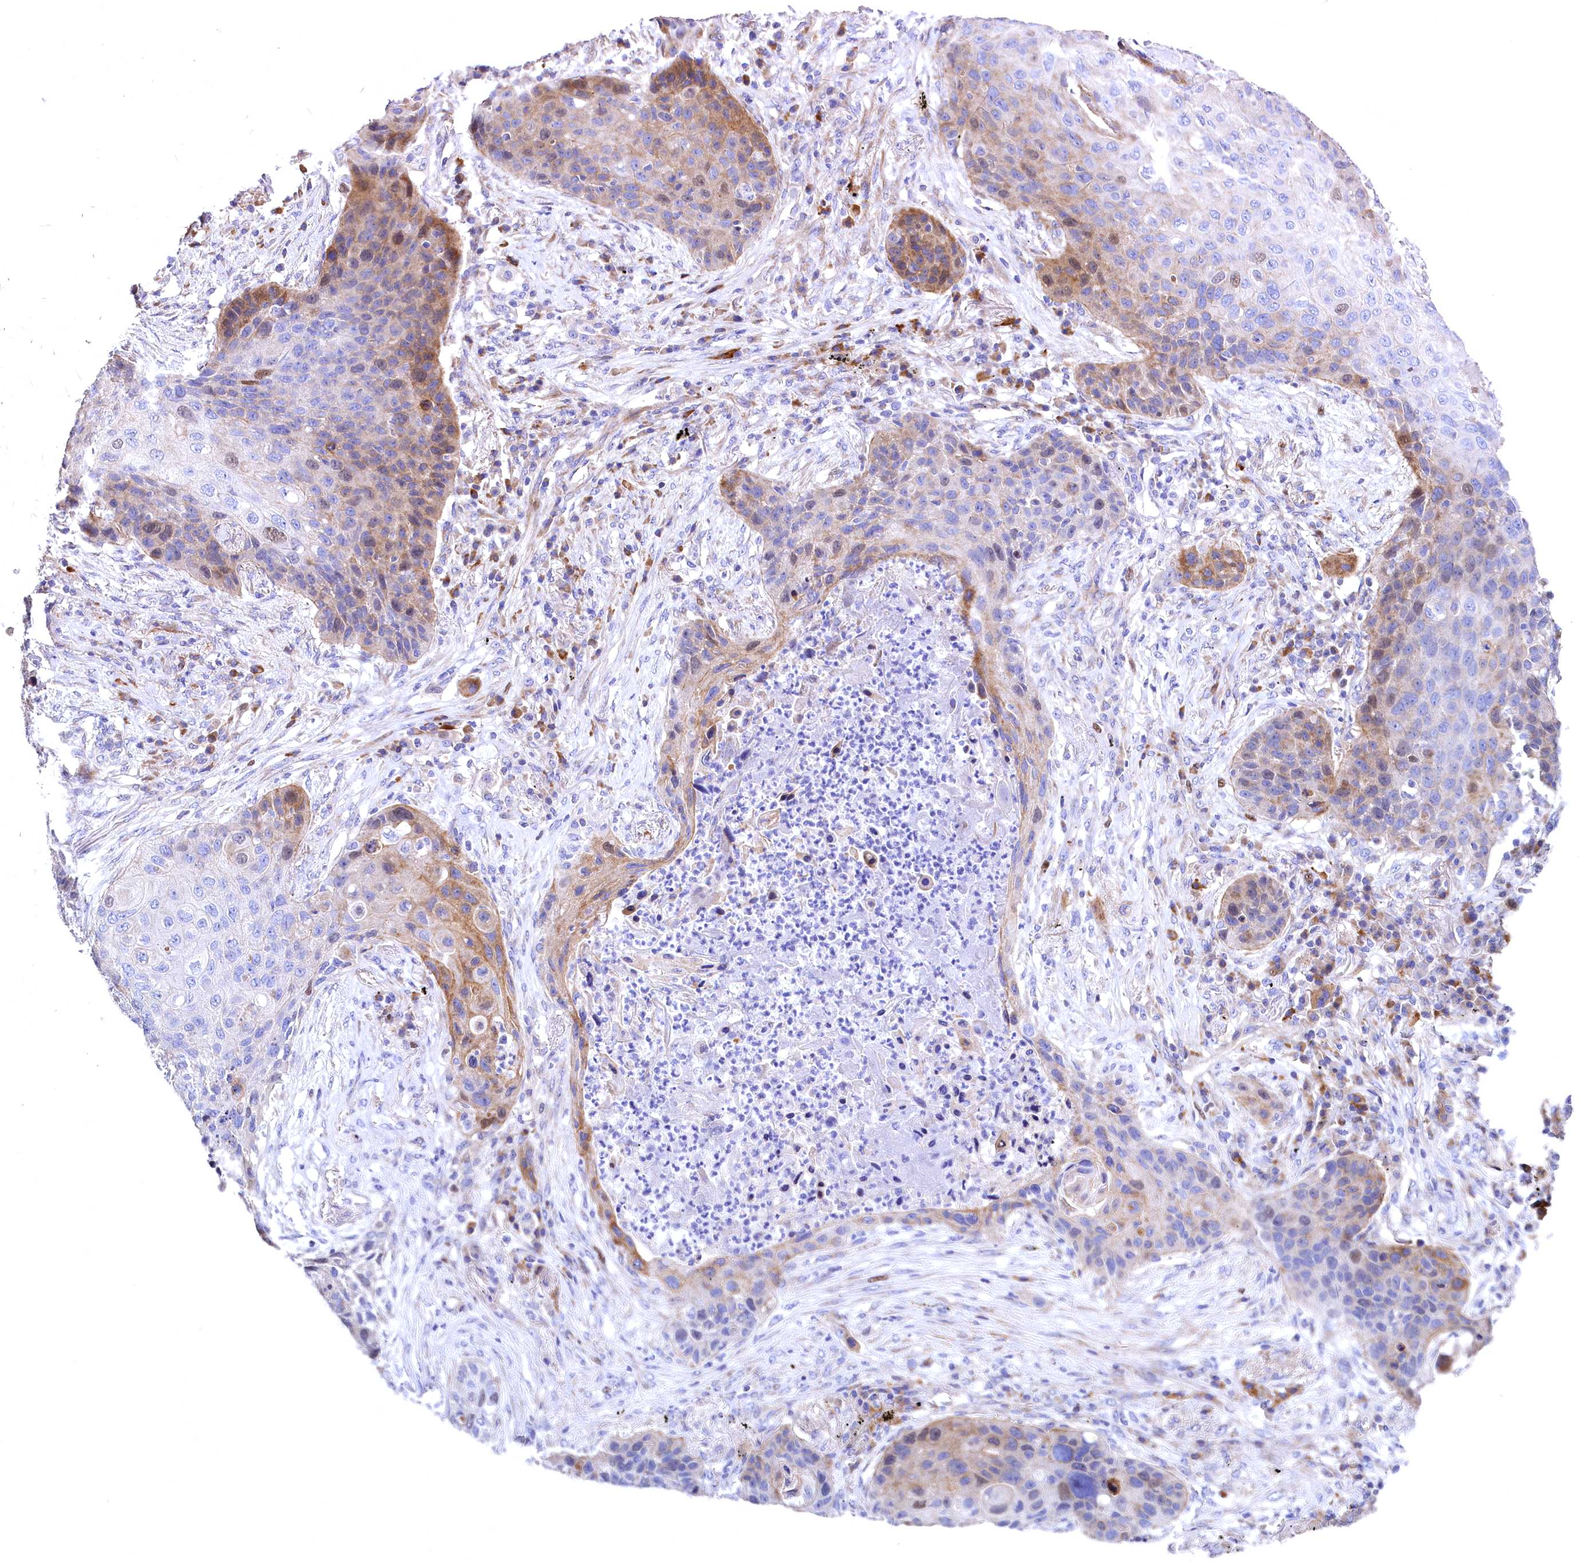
{"staining": {"intensity": "moderate", "quantity": "25%-75%", "location": "cytoplasmic/membranous"}, "tissue": "lung cancer", "cell_type": "Tumor cells", "image_type": "cancer", "snomed": [{"axis": "morphology", "description": "Squamous cell carcinoma, NOS"}, {"axis": "topography", "description": "Lung"}], "caption": "A brown stain highlights moderate cytoplasmic/membranous positivity of a protein in human lung squamous cell carcinoma tumor cells.", "gene": "WNT8A", "patient": {"sex": "female", "age": 63}}